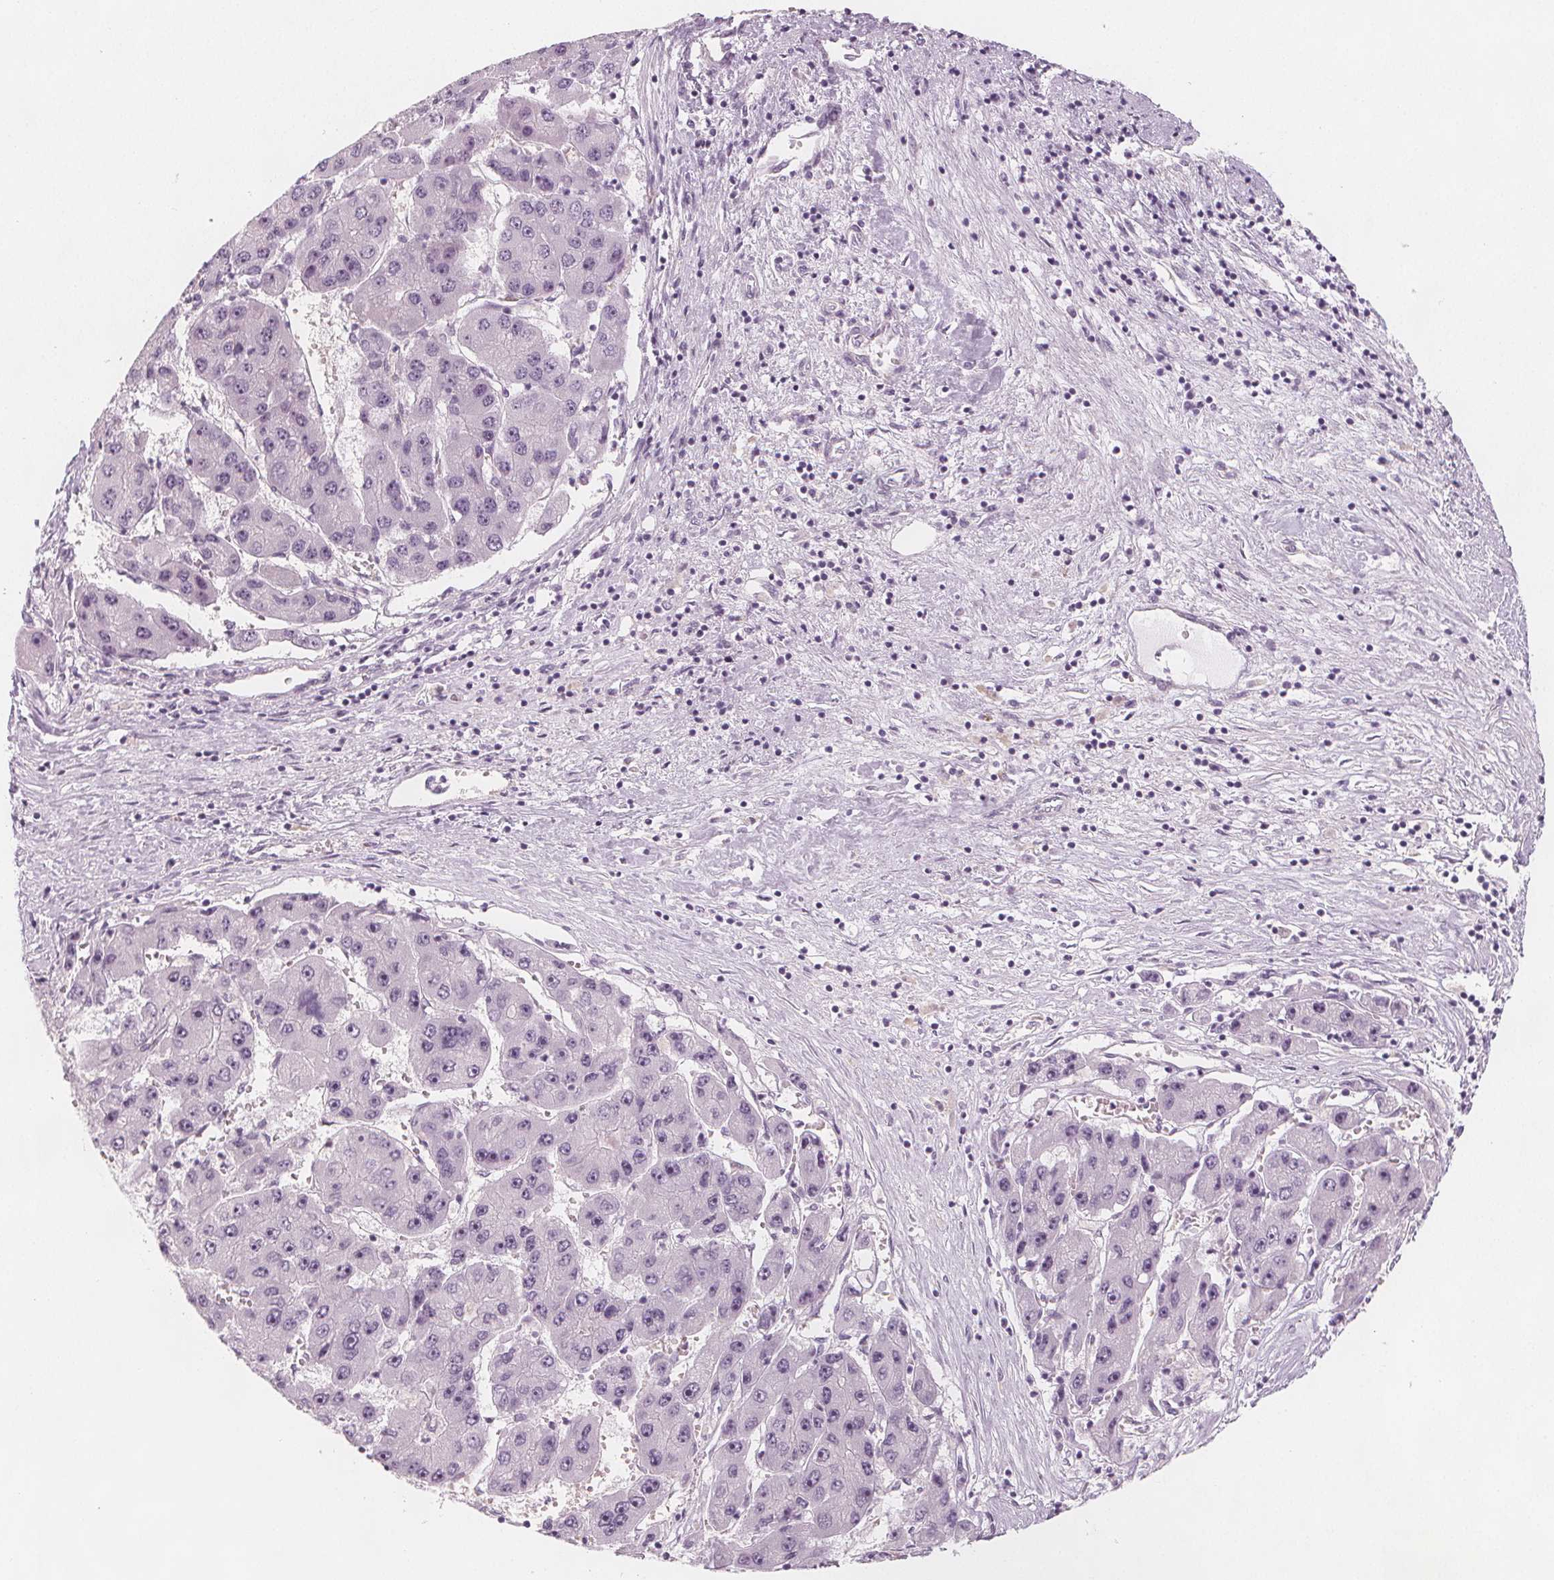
{"staining": {"intensity": "negative", "quantity": "none", "location": "none"}, "tissue": "liver cancer", "cell_type": "Tumor cells", "image_type": "cancer", "snomed": [{"axis": "morphology", "description": "Carcinoma, Hepatocellular, NOS"}, {"axis": "topography", "description": "Liver"}], "caption": "Hepatocellular carcinoma (liver) stained for a protein using immunohistochemistry (IHC) displays no expression tumor cells.", "gene": "MAP1A", "patient": {"sex": "female", "age": 61}}